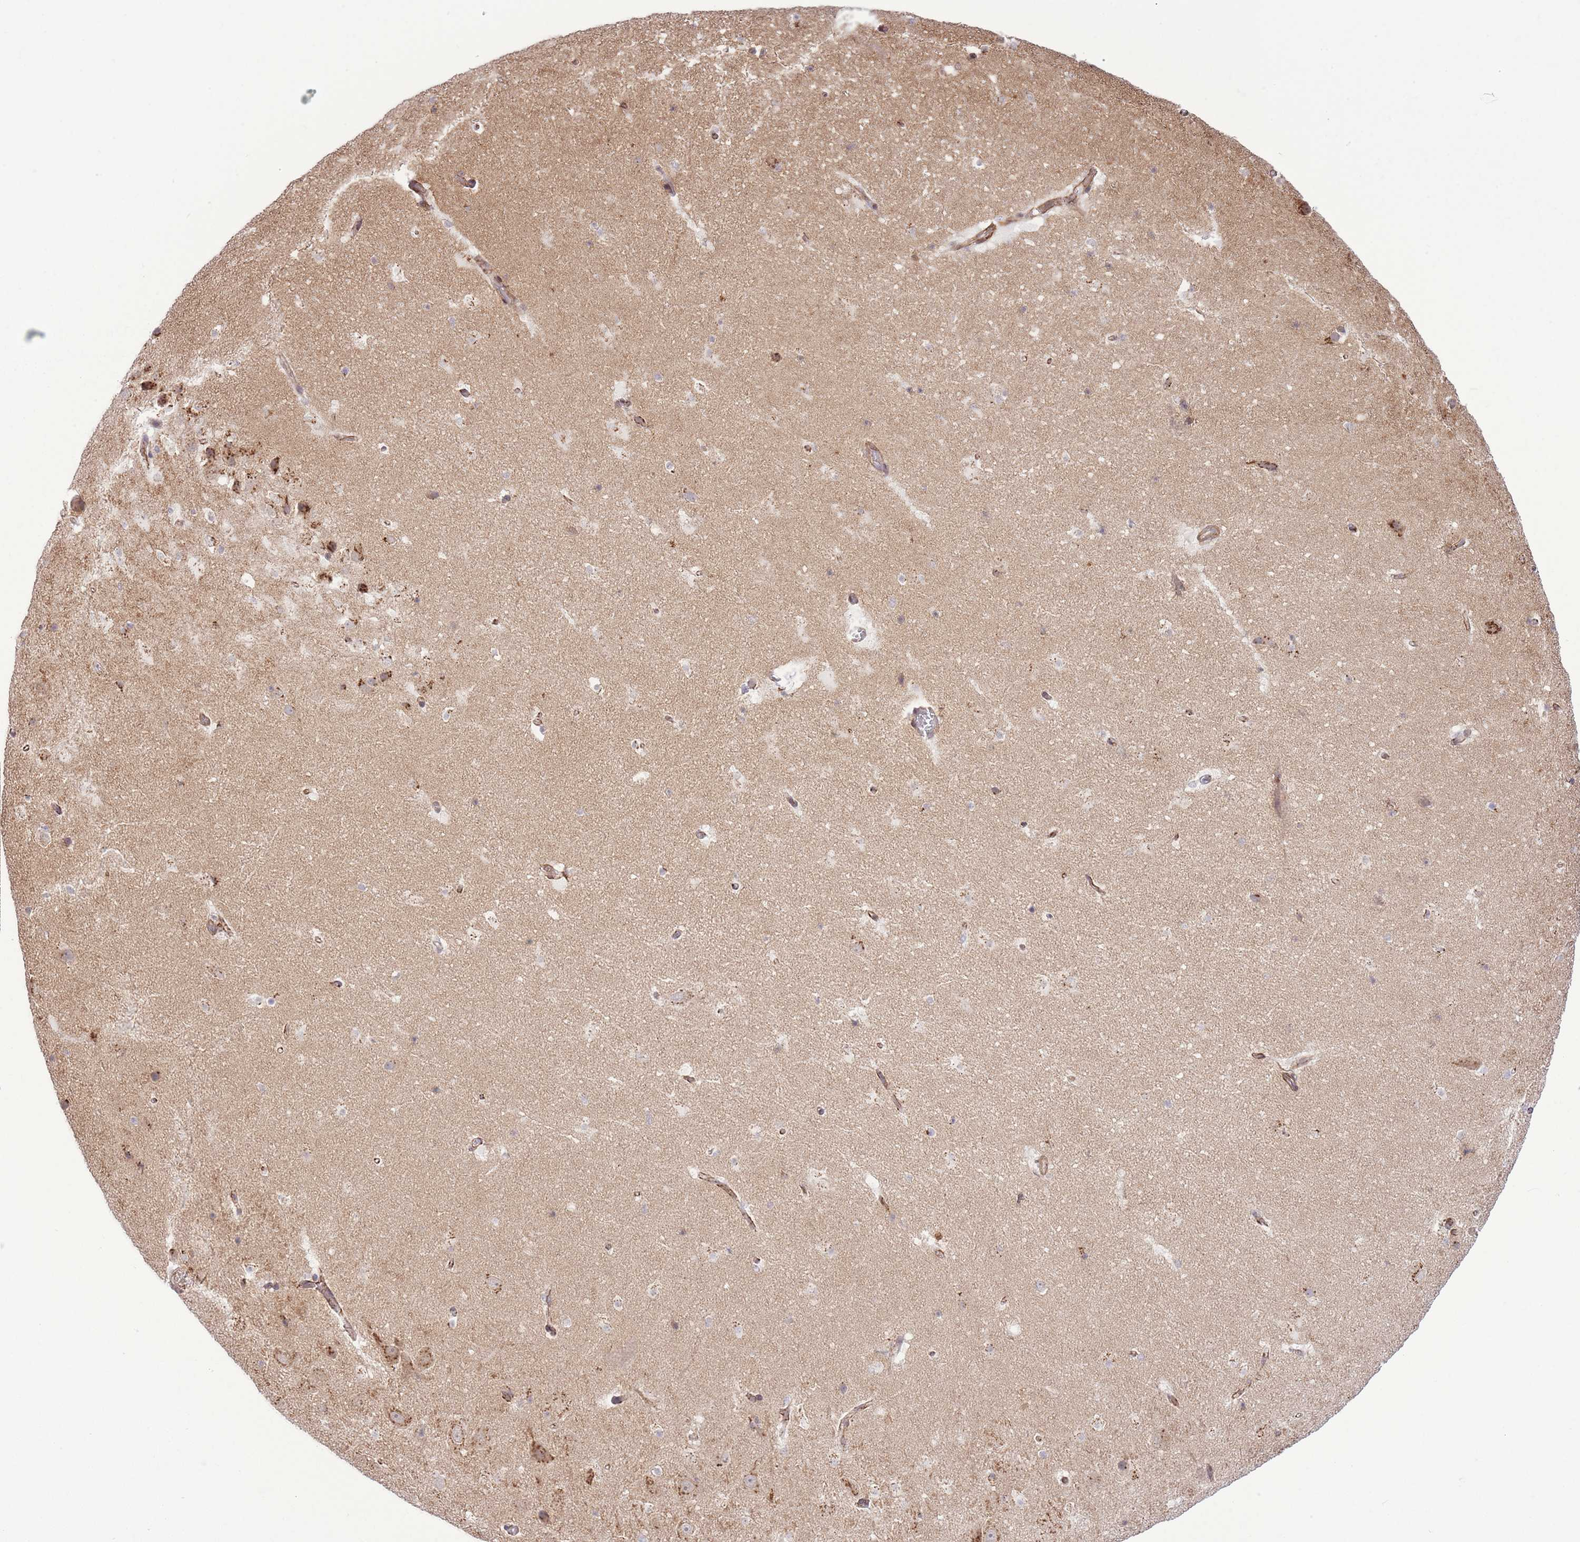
{"staining": {"intensity": "weak", "quantity": "<25%", "location": "cytoplasmic/membranous"}, "tissue": "hippocampus", "cell_type": "Glial cells", "image_type": "normal", "snomed": [{"axis": "morphology", "description": "Normal tissue, NOS"}, {"axis": "topography", "description": "Hippocampus"}], "caption": "Human hippocampus stained for a protein using IHC exhibits no positivity in glial cells.", "gene": "ZBED5", "patient": {"sex": "male", "age": 37}}